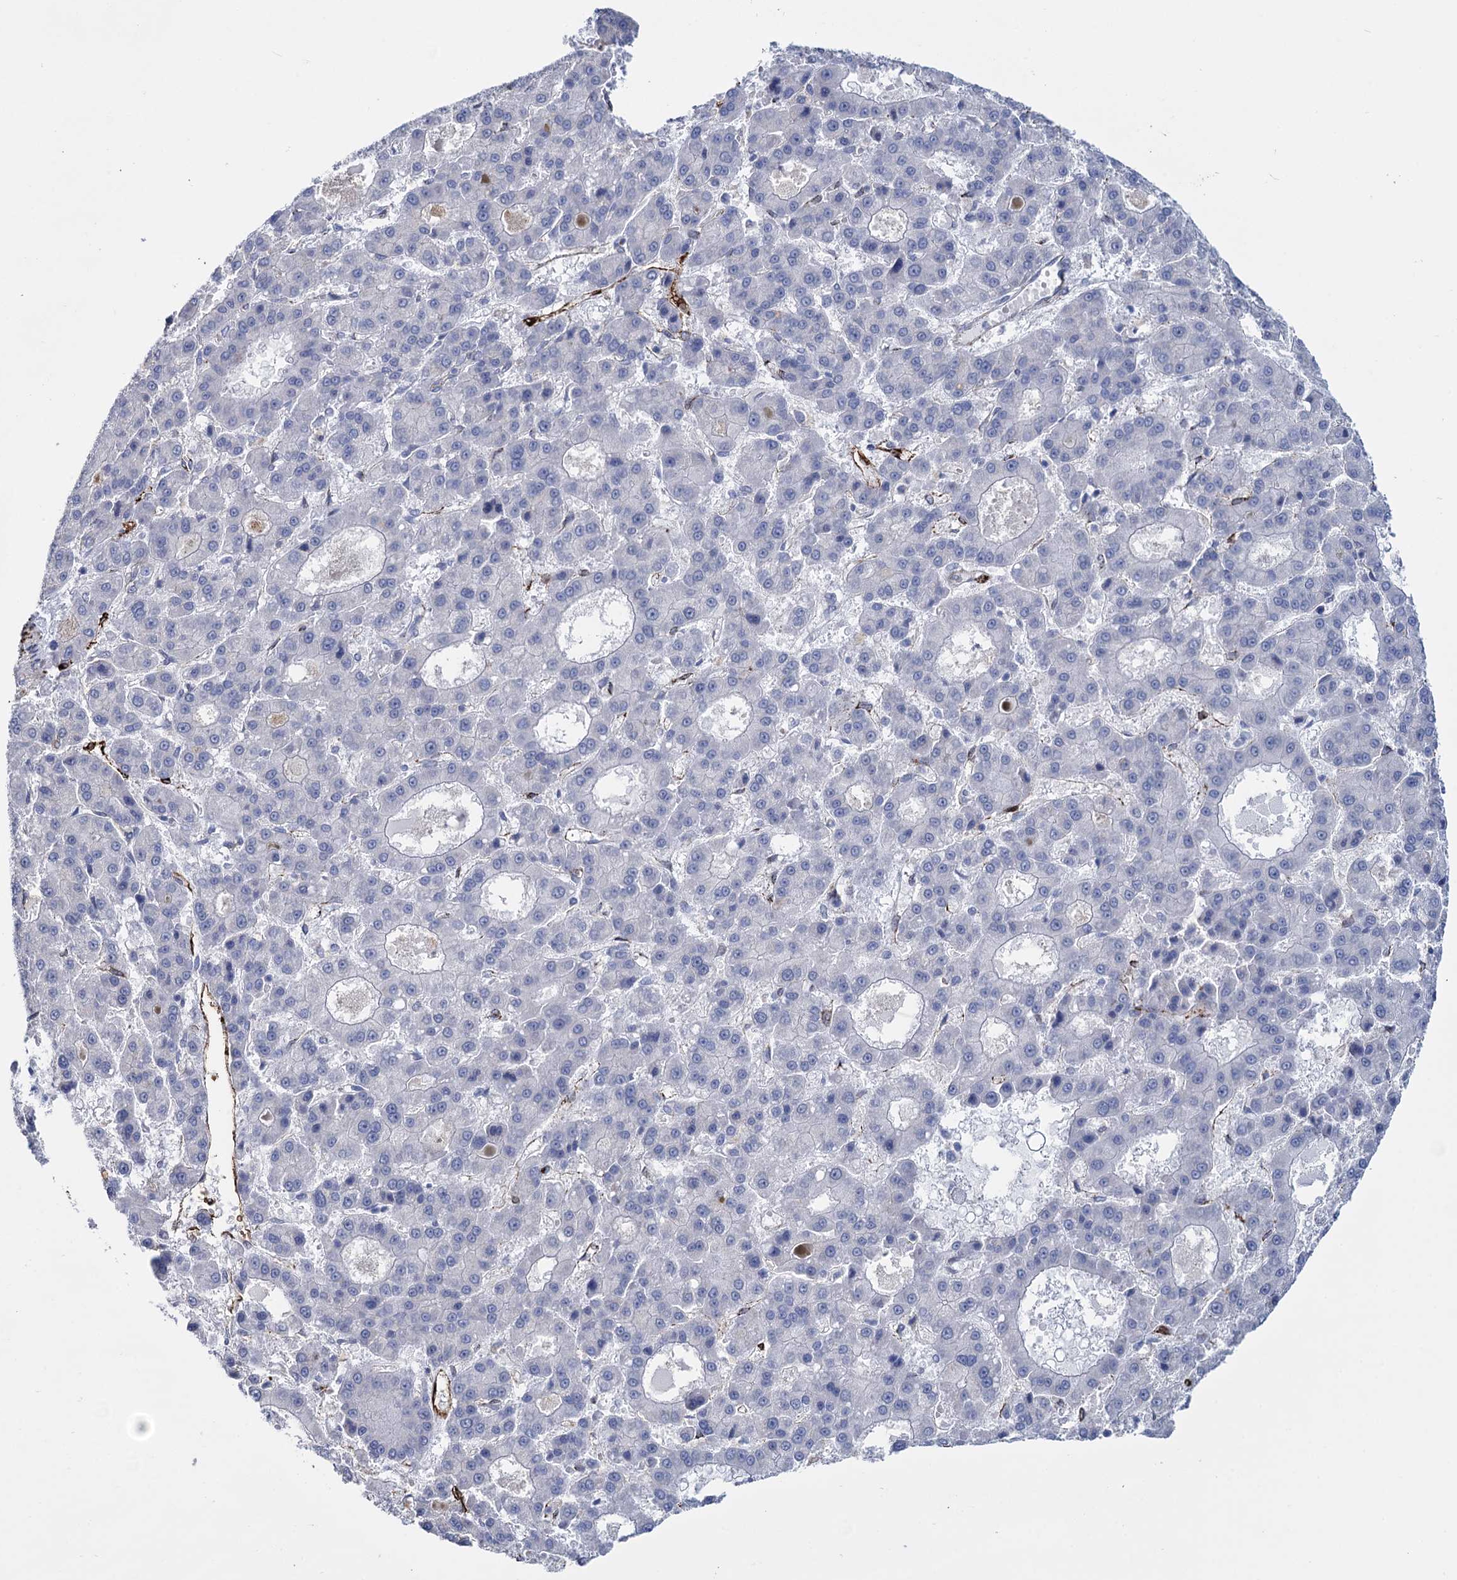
{"staining": {"intensity": "negative", "quantity": "none", "location": "none"}, "tissue": "liver cancer", "cell_type": "Tumor cells", "image_type": "cancer", "snomed": [{"axis": "morphology", "description": "Carcinoma, Hepatocellular, NOS"}, {"axis": "topography", "description": "Liver"}], "caption": "Immunohistochemical staining of liver cancer demonstrates no significant expression in tumor cells.", "gene": "SNCG", "patient": {"sex": "male", "age": 70}}